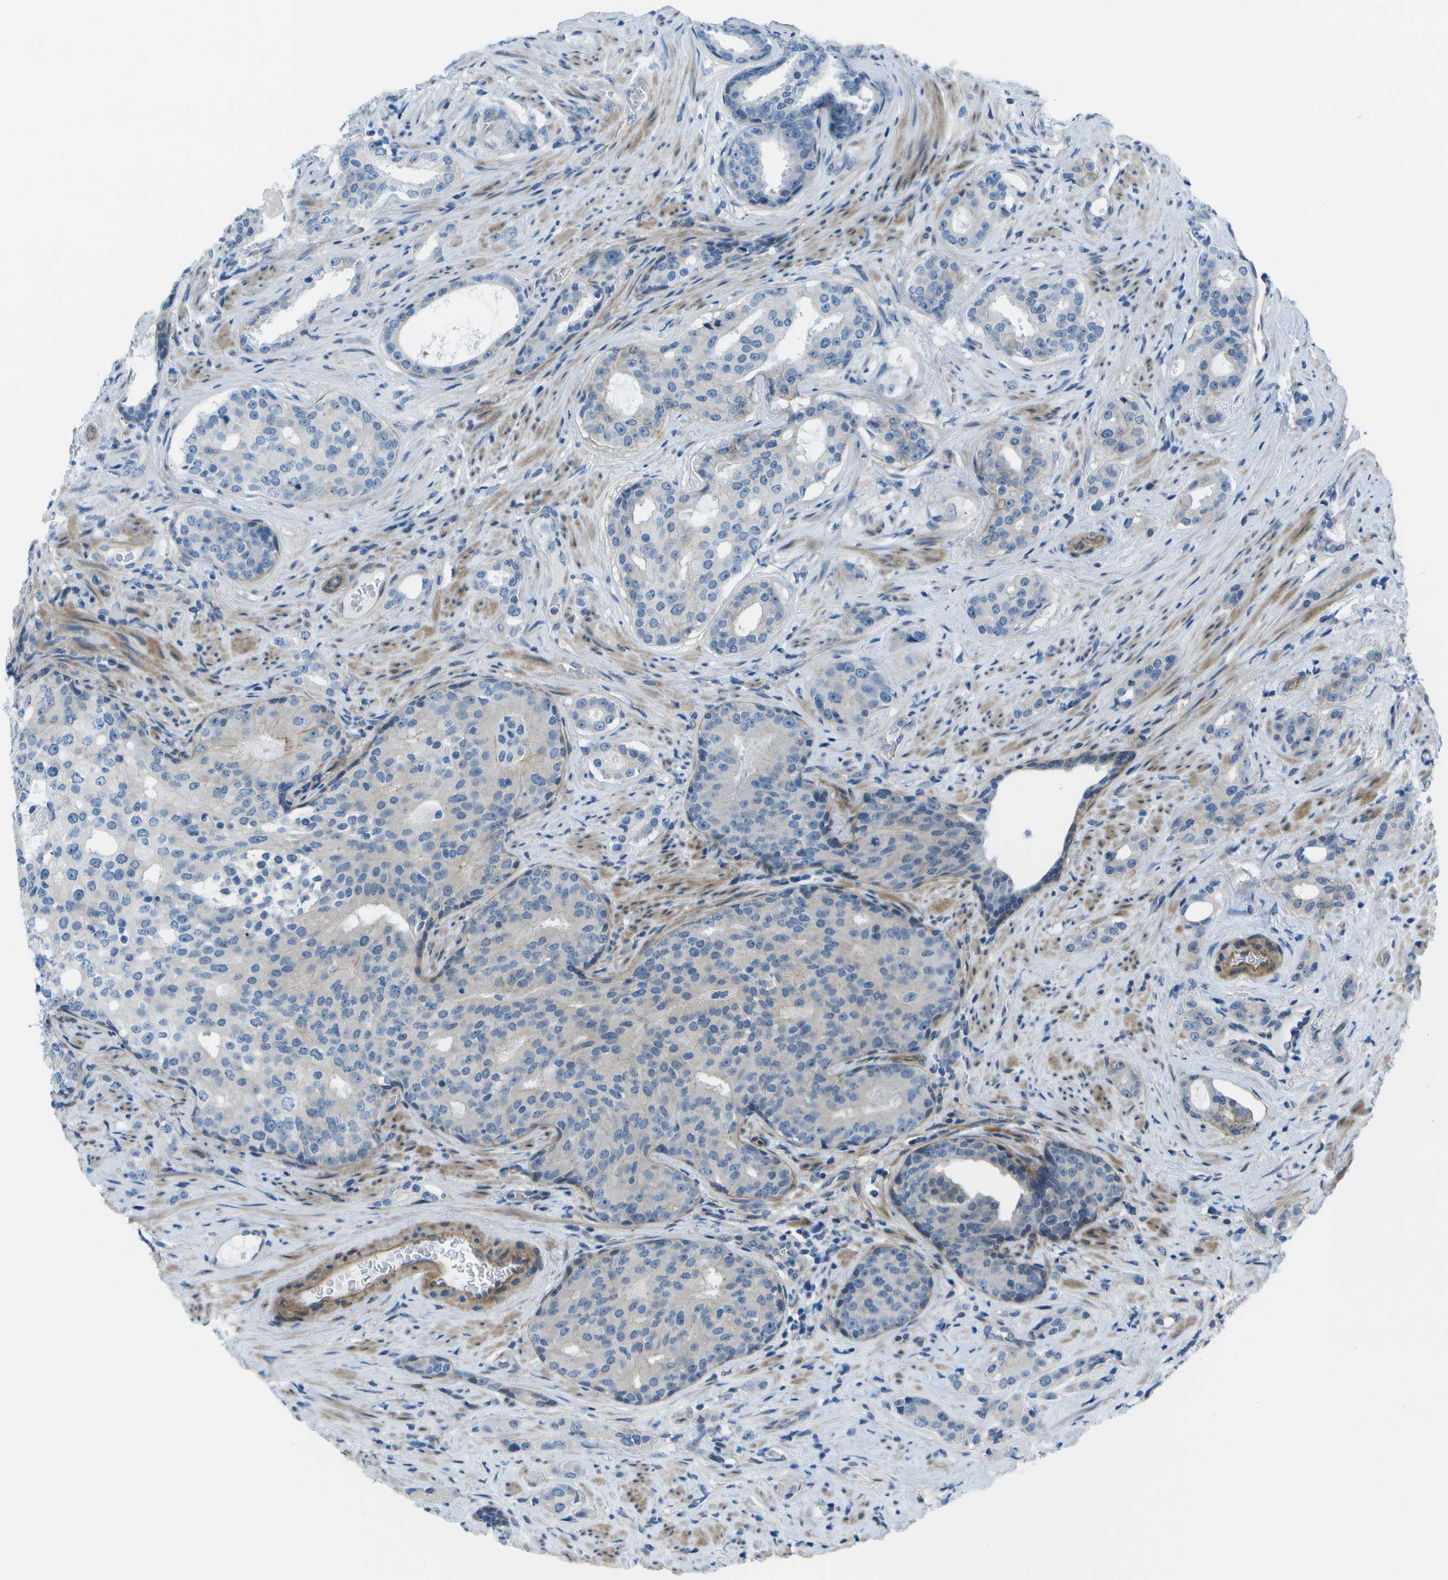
{"staining": {"intensity": "negative", "quantity": "none", "location": "none"}, "tissue": "prostate cancer", "cell_type": "Tumor cells", "image_type": "cancer", "snomed": [{"axis": "morphology", "description": "Adenocarcinoma, High grade"}, {"axis": "topography", "description": "Prostate"}], "caption": "The immunohistochemistry photomicrograph has no significant expression in tumor cells of prostate cancer (adenocarcinoma (high-grade)) tissue.", "gene": "SORBS3", "patient": {"sex": "male", "age": 71}}